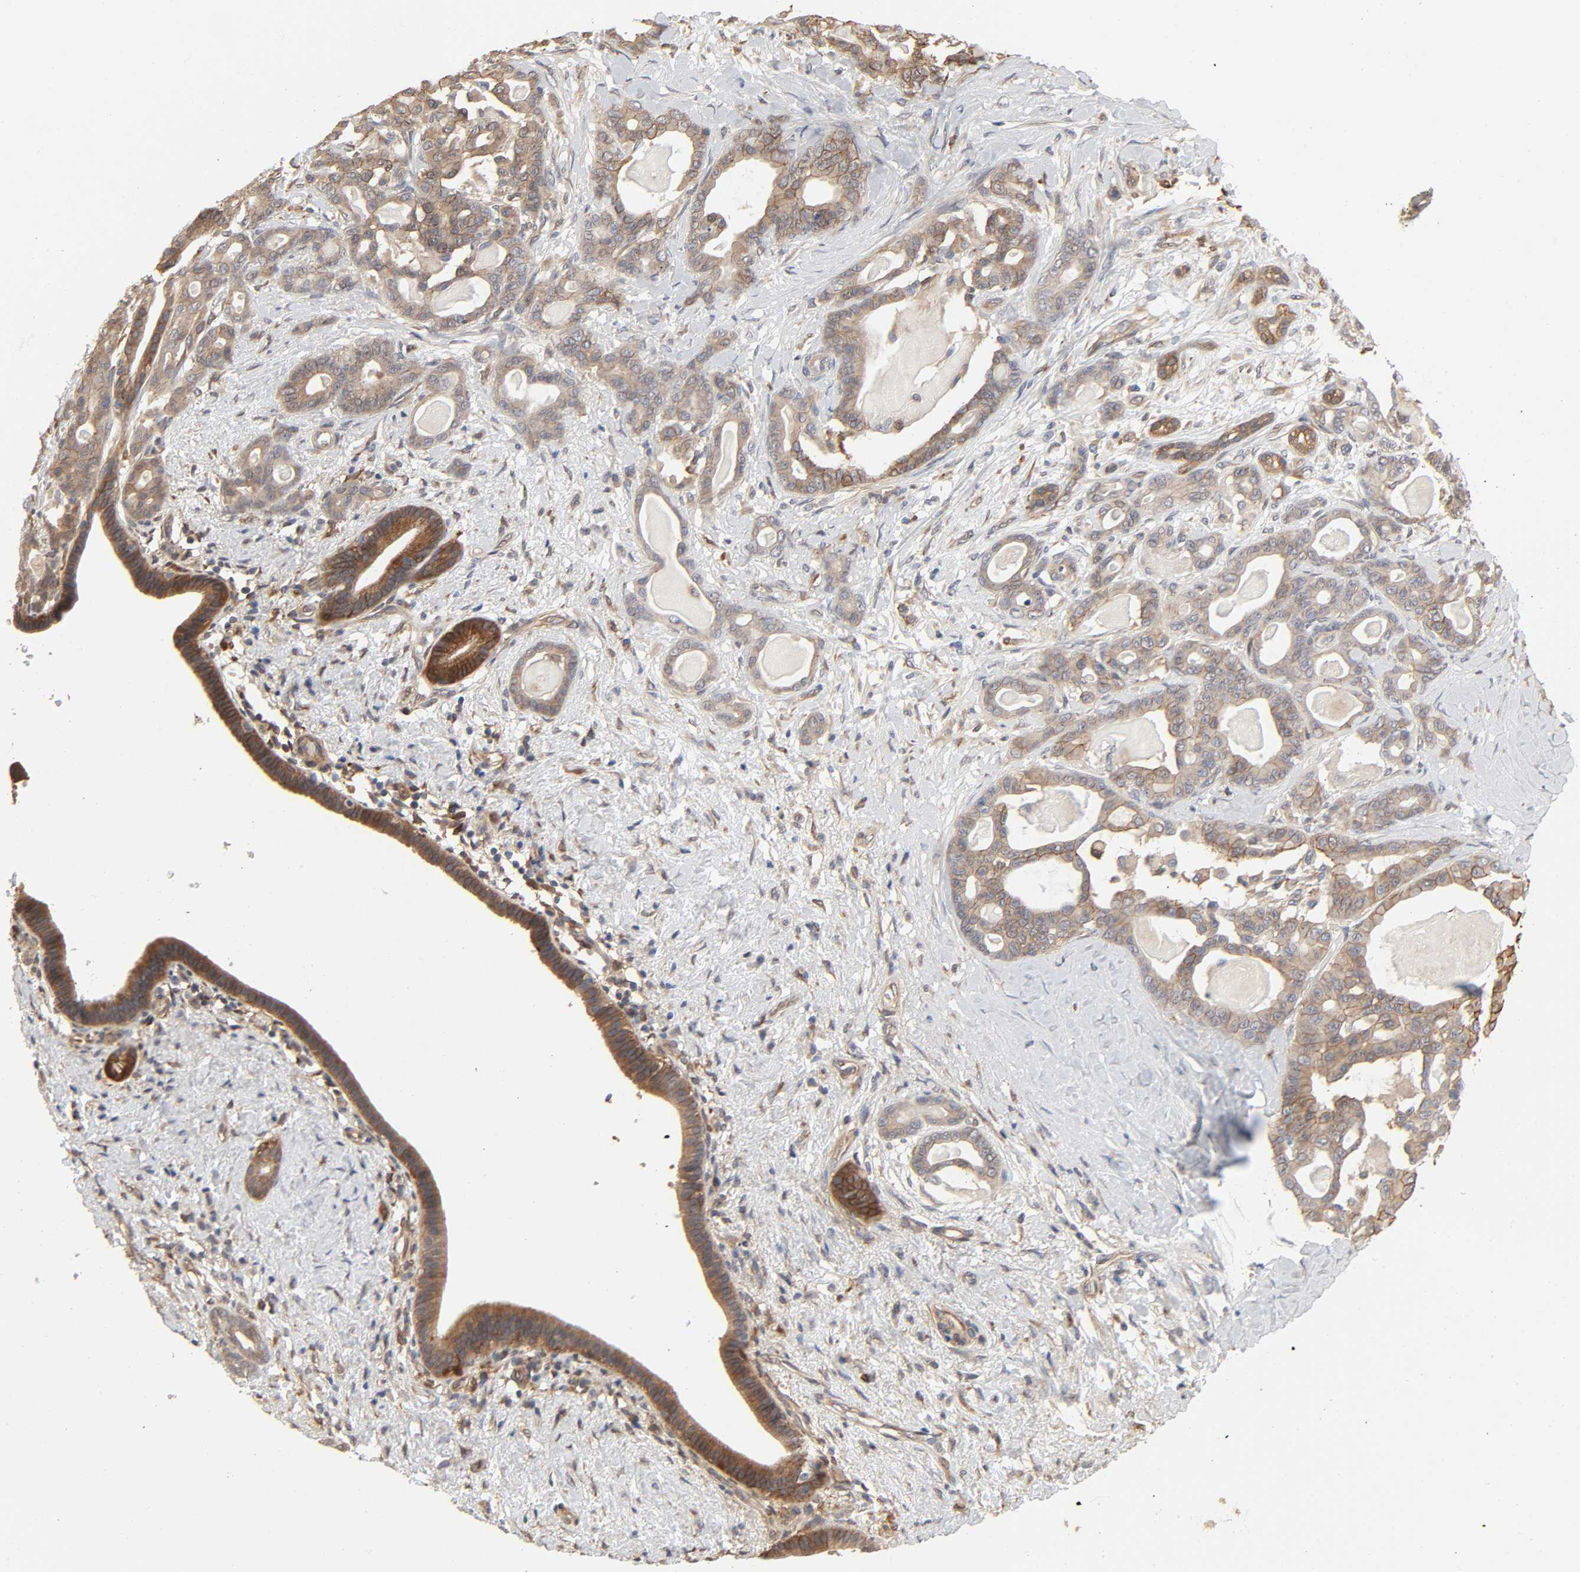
{"staining": {"intensity": "moderate", "quantity": ">75%", "location": "cytoplasmic/membranous"}, "tissue": "pancreatic cancer", "cell_type": "Tumor cells", "image_type": "cancer", "snomed": [{"axis": "morphology", "description": "Adenocarcinoma, NOS"}, {"axis": "topography", "description": "Pancreas"}], "caption": "Human pancreatic adenocarcinoma stained with a brown dye reveals moderate cytoplasmic/membranous positive positivity in approximately >75% of tumor cells.", "gene": "NDRG2", "patient": {"sex": "male", "age": 63}}